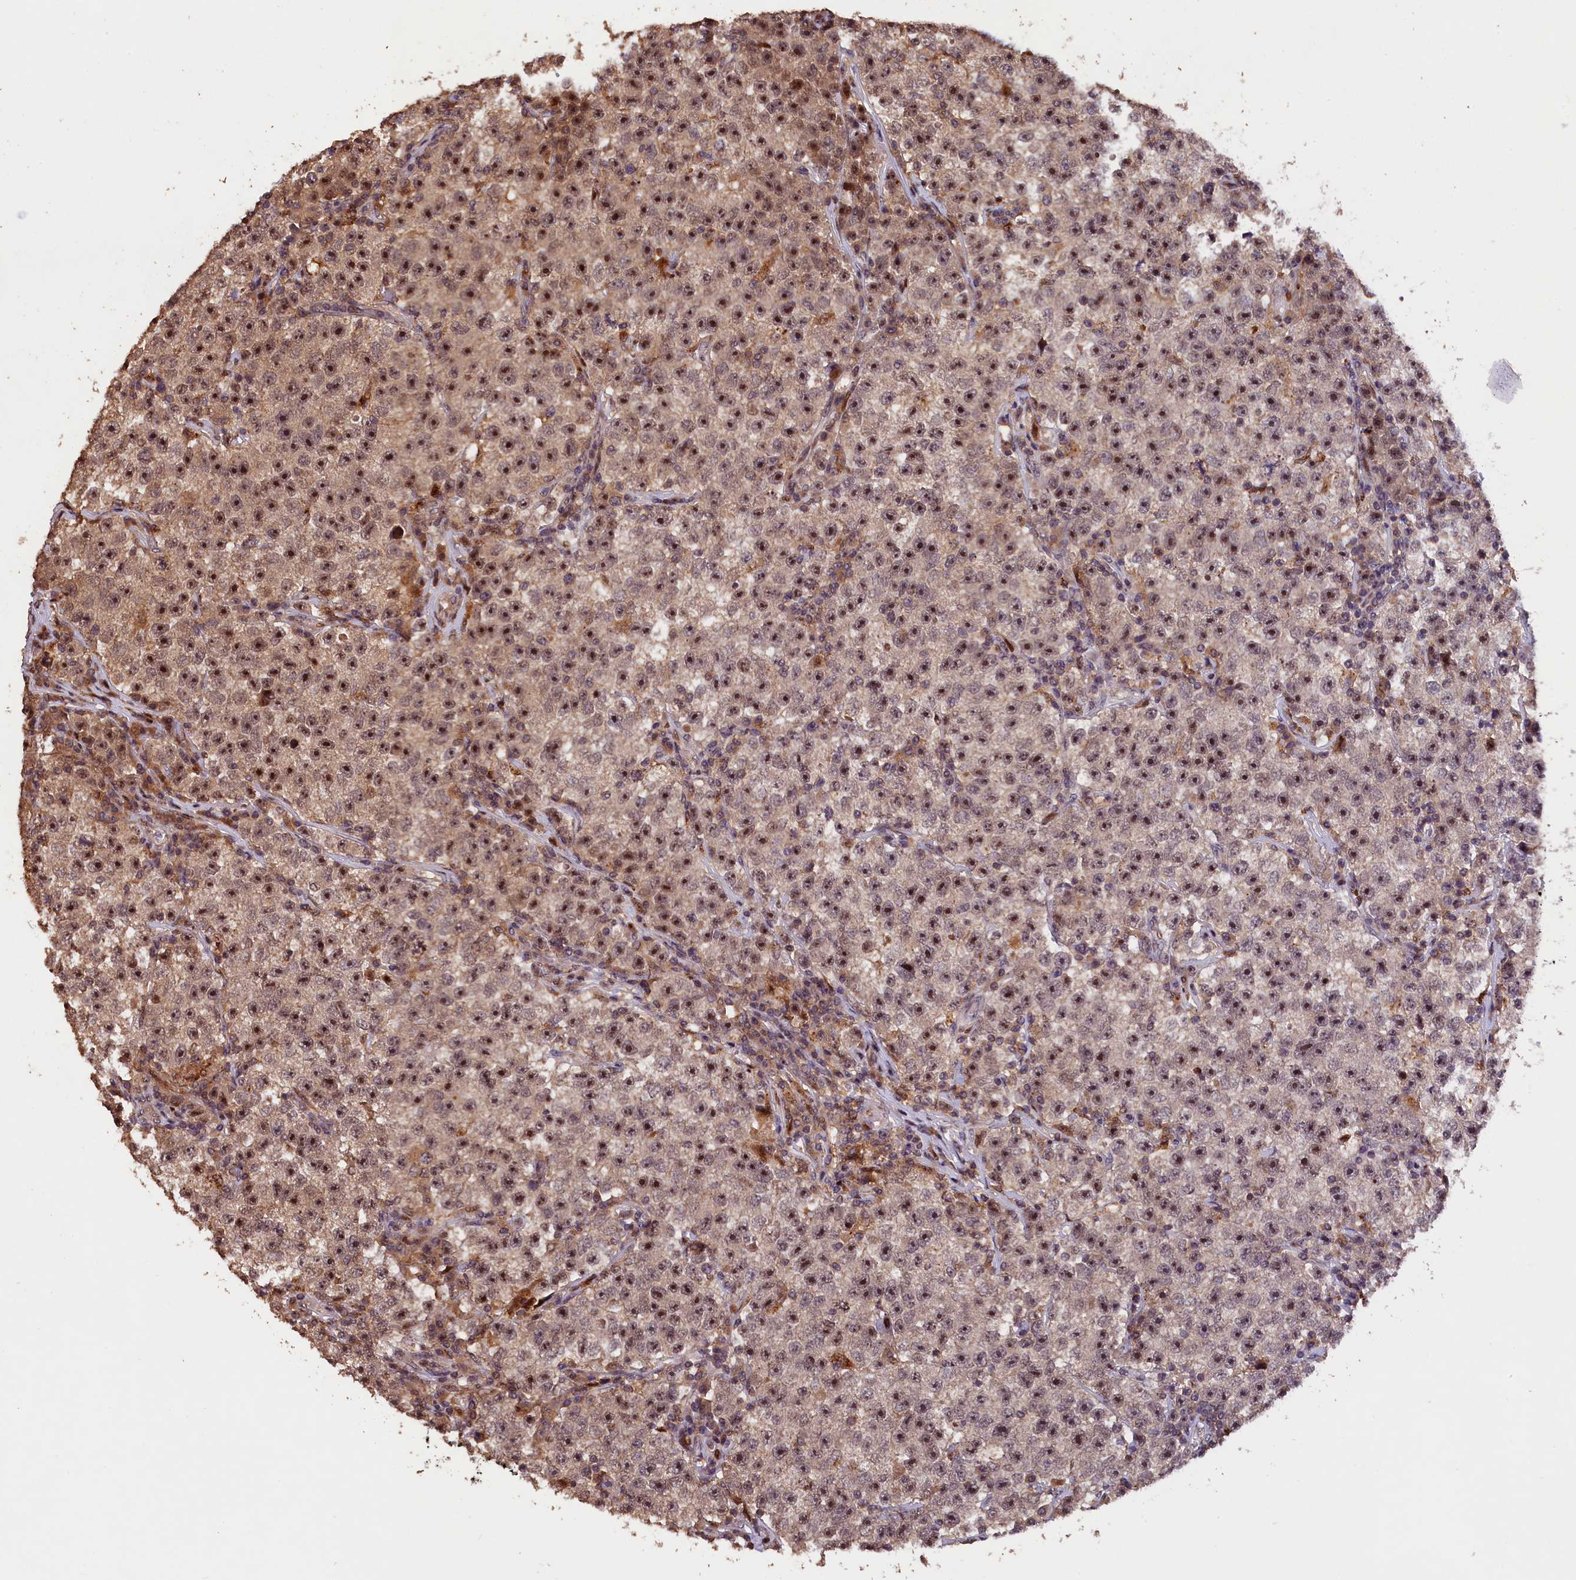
{"staining": {"intensity": "strong", "quantity": ">75%", "location": "nuclear"}, "tissue": "testis cancer", "cell_type": "Tumor cells", "image_type": "cancer", "snomed": [{"axis": "morphology", "description": "Seminoma, NOS"}, {"axis": "topography", "description": "Testis"}], "caption": "High-magnification brightfield microscopy of testis cancer stained with DAB (3,3'-diaminobenzidine) (brown) and counterstained with hematoxylin (blue). tumor cells exhibit strong nuclear expression is present in about>75% of cells.", "gene": "PHAF1", "patient": {"sex": "male", "age": 22}}